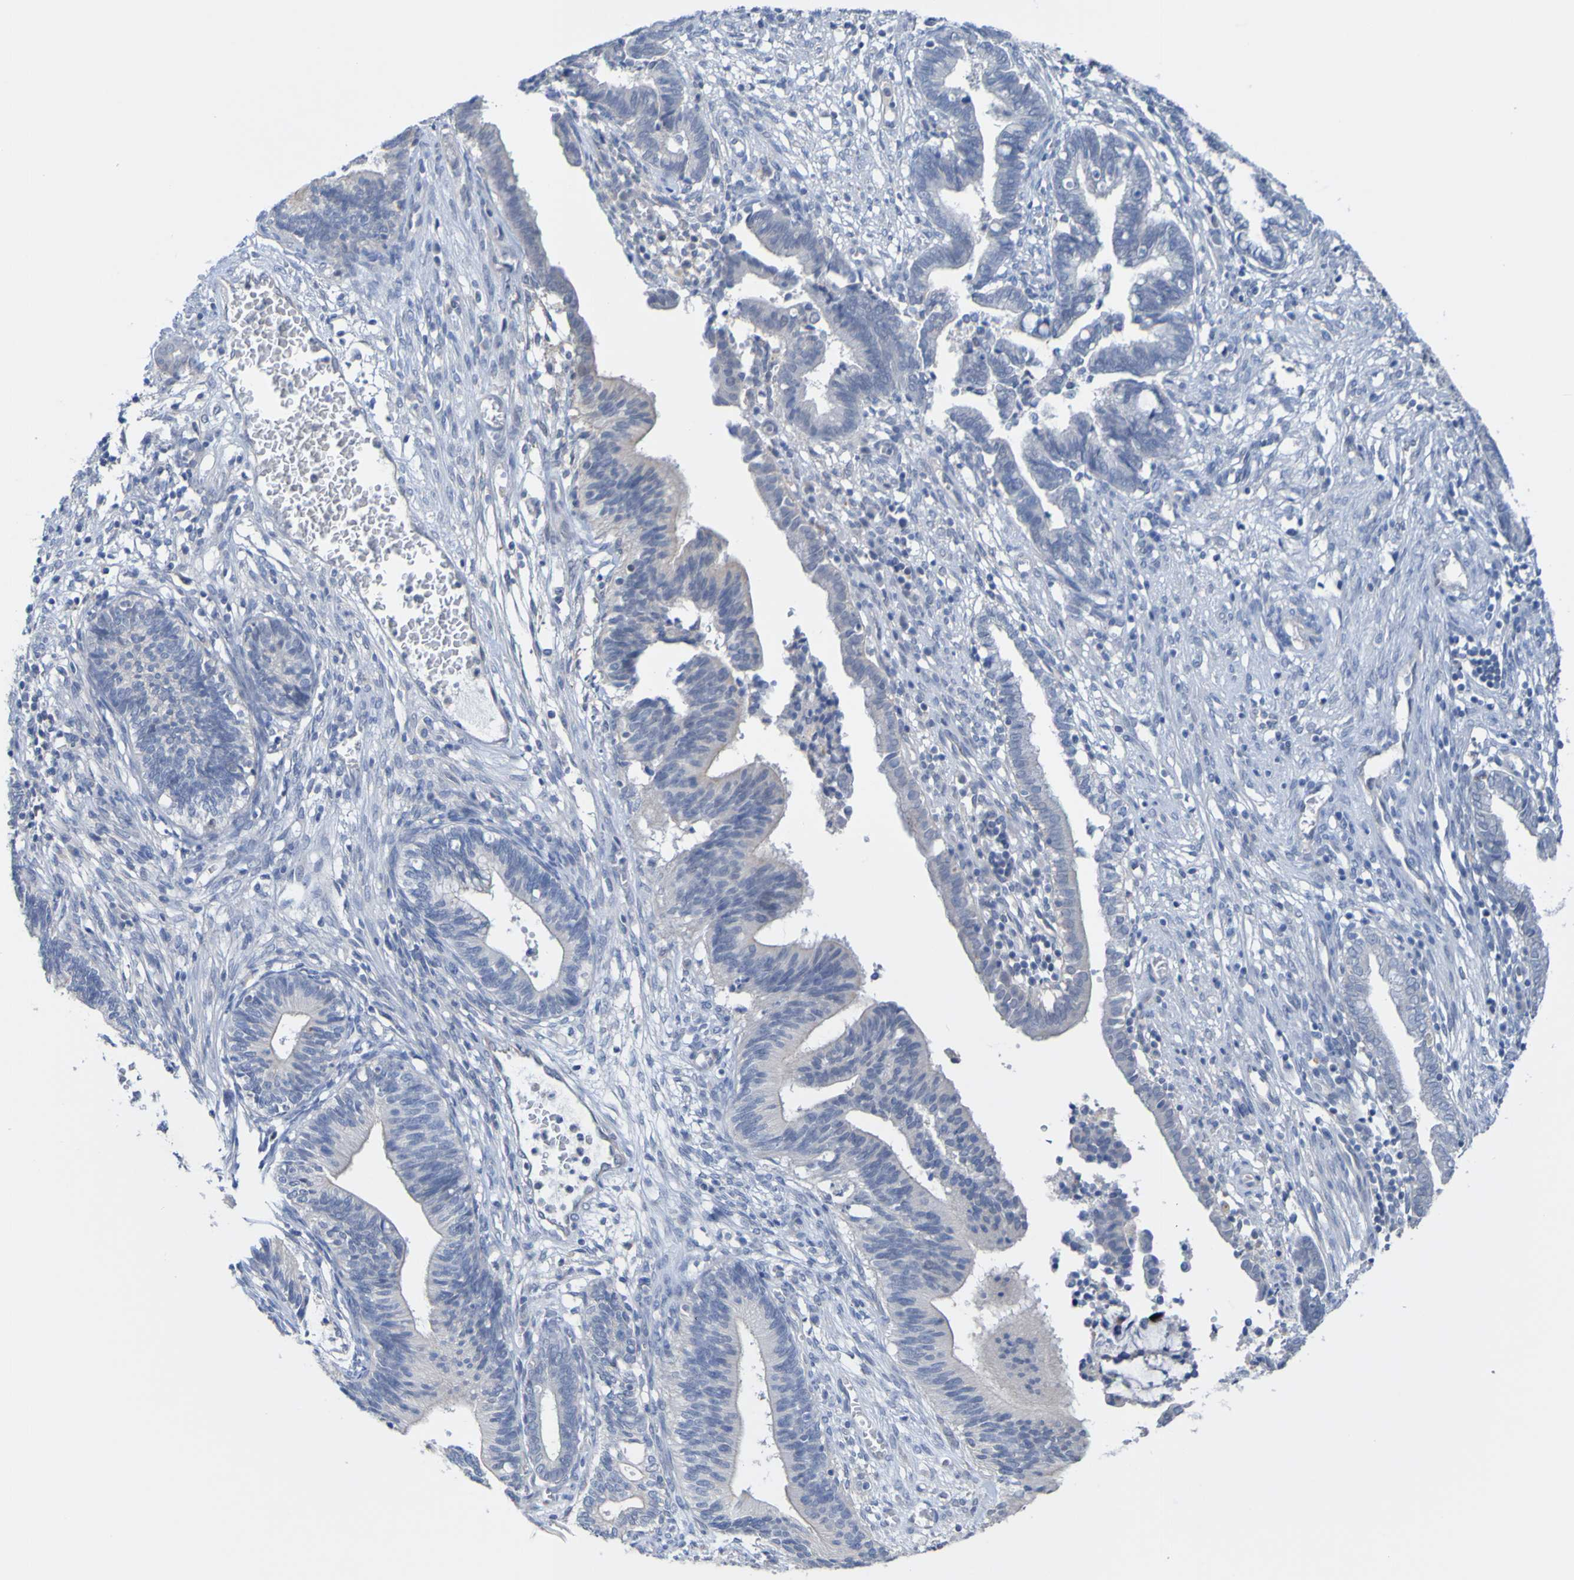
{"staining": {"intensity": "weak", "quantity": "<25%", "location": "cytoplasmic/membranous"}, "tissue": "cervical cancer", "cell_type": "Tumor cells", "image_type": "cancer", "snomed": [{"axis": "morphology", "description": "Adenocarcinoma, NOS"}, {"axis": "topography", "description": "Cervix"}], "caption": "Cervical adenocarcinoma was stained to show a protein in brown. There is no significant positivity in tumor cells. (IHC, brightfield microscopy, high magnification).", "gene": "ACMSD", "patient": {"sex": "female", "age": 44}}